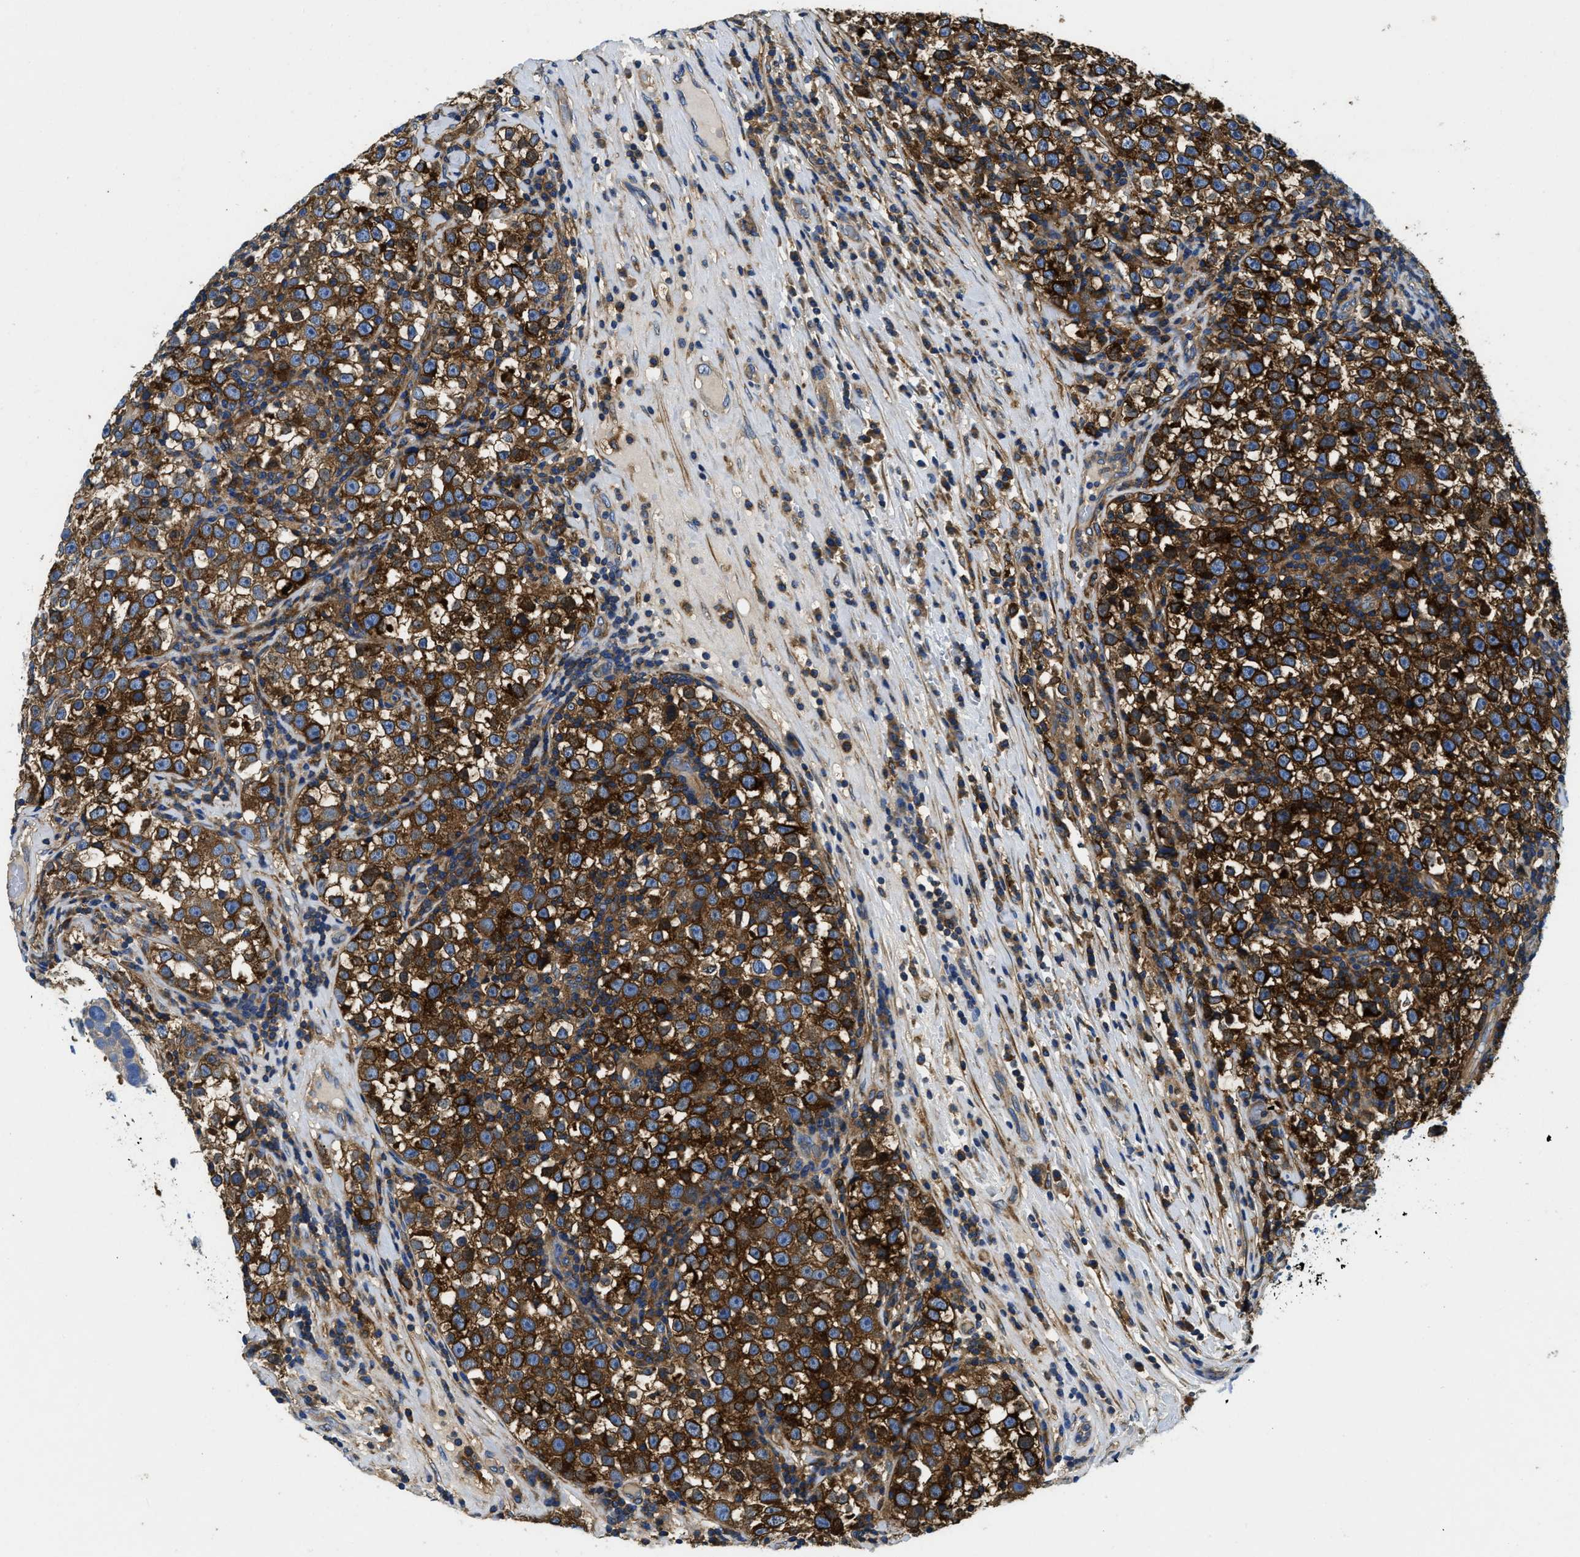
{"staining": {"intensity": "strong", "quantity": ">75%", "location": "cytoplasmic/membranous"}, "tissue": "testis cancer", "cell_type": "Tumor cells", "image_type": "cancer", "snomed": [{"axis": "morphology", "description": "Normal tissue, NOS"}, {"axis": "morphology", "description": "Seminoma, NOS"}, {"axis": "topography", "description": "Testis"}], "caption": "This micrograph displays immunohistochemistry (IHC) staining of human testis seminoma, with high strong cytoplasmic/membranous positivity in approximately >75% of tumor cells.", "gene": "STAT2", "patient": {"sex": "male", "age": 43}}